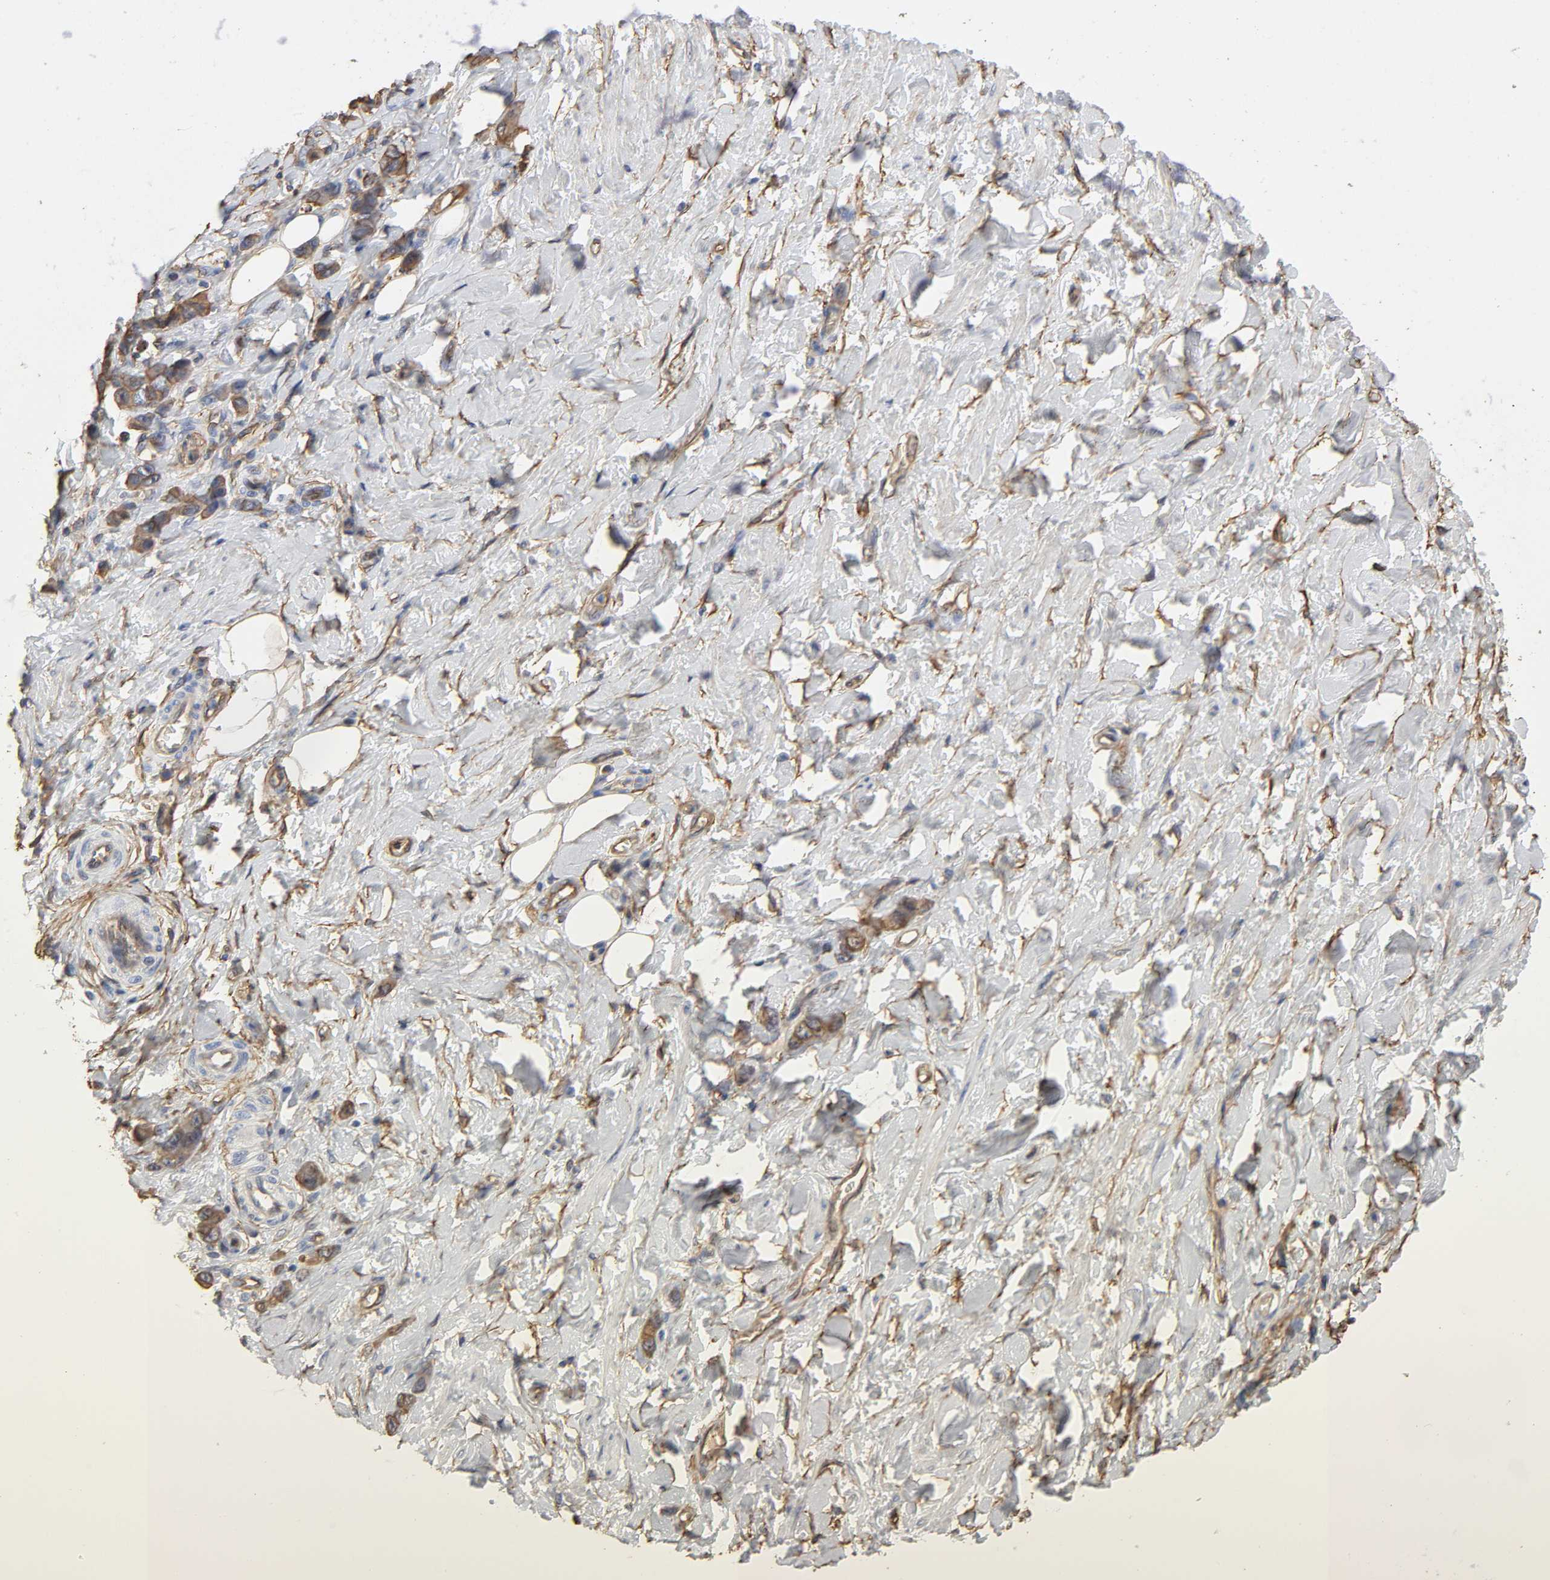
{"staining": {"intensity": "moderate", "quantity": ">75%", "location": "cytoplasmic/membranous"}, "tissue": "stomach cancer", "cell_type": "Tumor cells", "image_type": "cancer", "snomed": [{"axis": "morphology", "description": "Adenocarcinoma, NOS"}, {"axis": "topography", "description": "Stomach"}], "caption": "Brown immunohistochemical staining in human adenocarcinoma (stomach) reveals moderate cytoplasmic/membranous positivity in about >75% of tumor cells. (brown staining indicates protein expression, while blue staining denotes nuclei).", "gene": "ANXA2", "patient": {"sex": "male", "age": 82}}